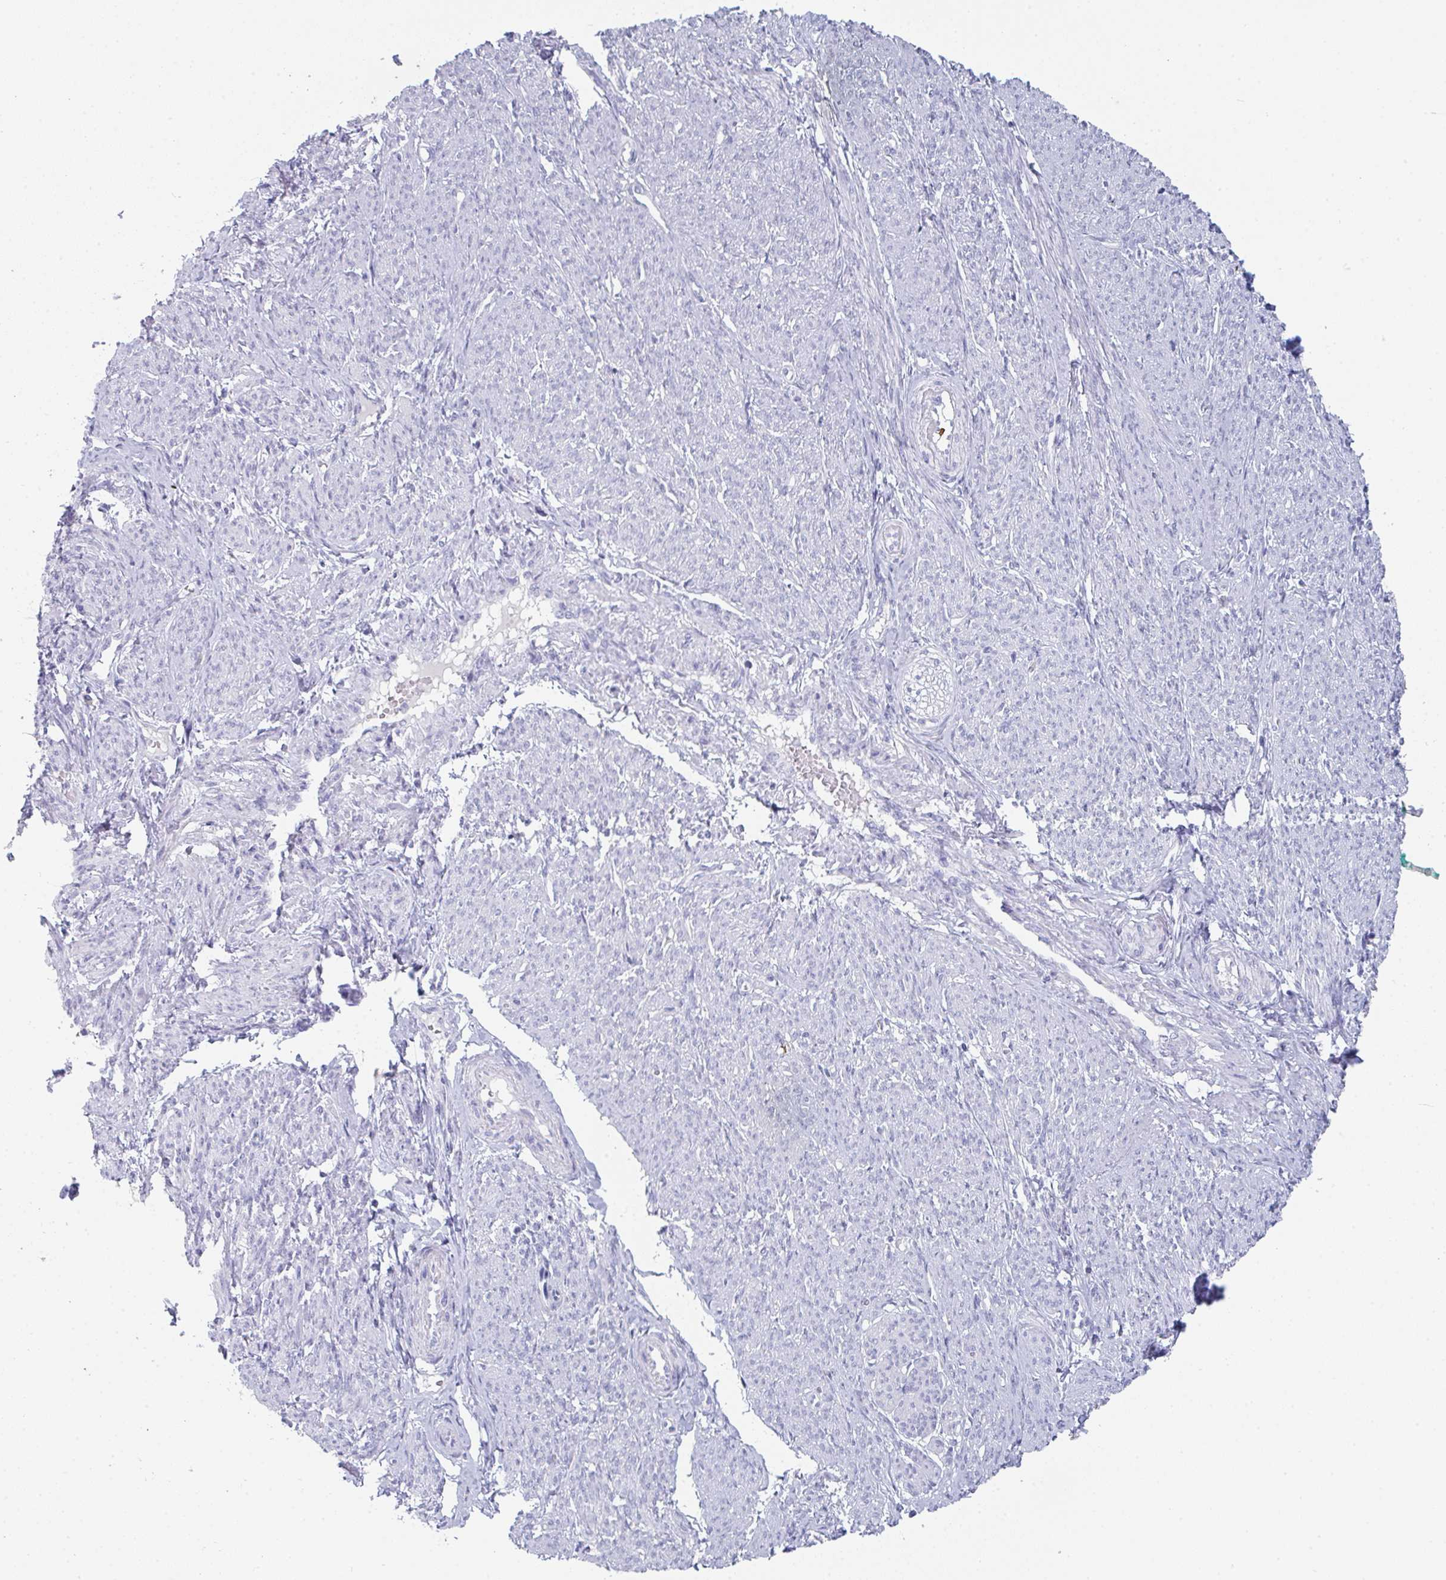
{"staining": {"intensity": "negative", "quantity": "none", "location": "none"}, "tissue": "smooth muscle", "cell_type": "Smooth muscle cells", "image_type": "normal", "snomed": [{"axis": "morphology", "description": "Normal tissue, NOS"}, {"axis": "topography", "description": "Smooth muscle"}], "caption": "High power microscopy photomicrograph of an immunohistochemistry histopathology image of benign smooth muscle, revealing no significant staining in smooth muscle cells.", "gene": "RUBCN", "patient": {"sex": "female", "age": 65}}